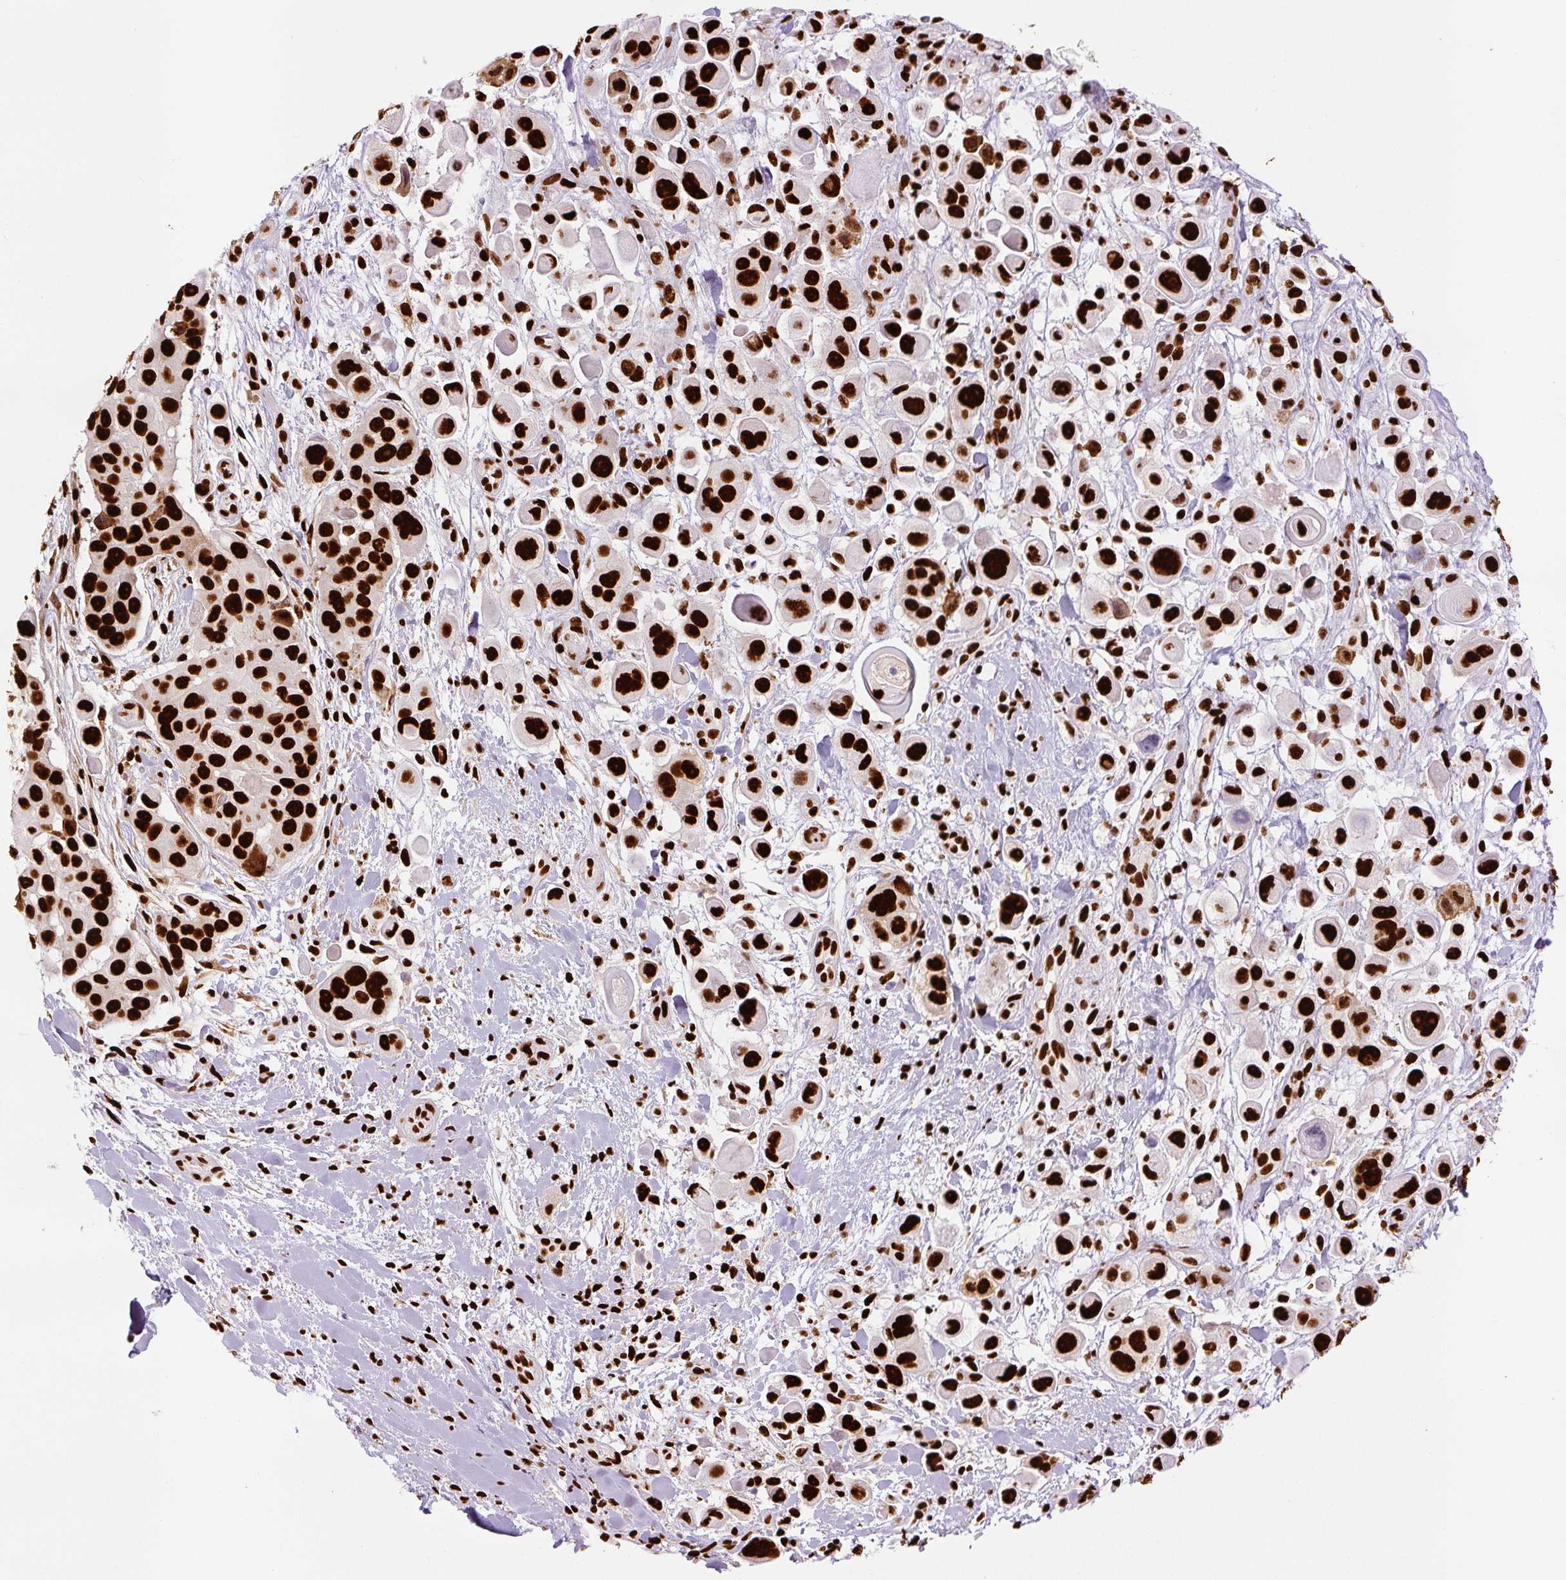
{"staining": {"intensity": "strong", "quantity": ">75%", "location": "nuclear"}, "tissue": "skin cancer", "cell_type": "Tumor cells", "image_type": "cancer", "snomed": [{"axis": "morphology", "description": "Squamous cell carcinoma, NOS"}, {"axis": "topography", "description": "Skin"}], "caption": "Skin squamous cell carcinoma stained for a protein (brown) exhibits strong nuclear positive staining in approximately >75% of tumor cells.", "gene": "FUS", "patient": {"sex": "male", "age": 67}}